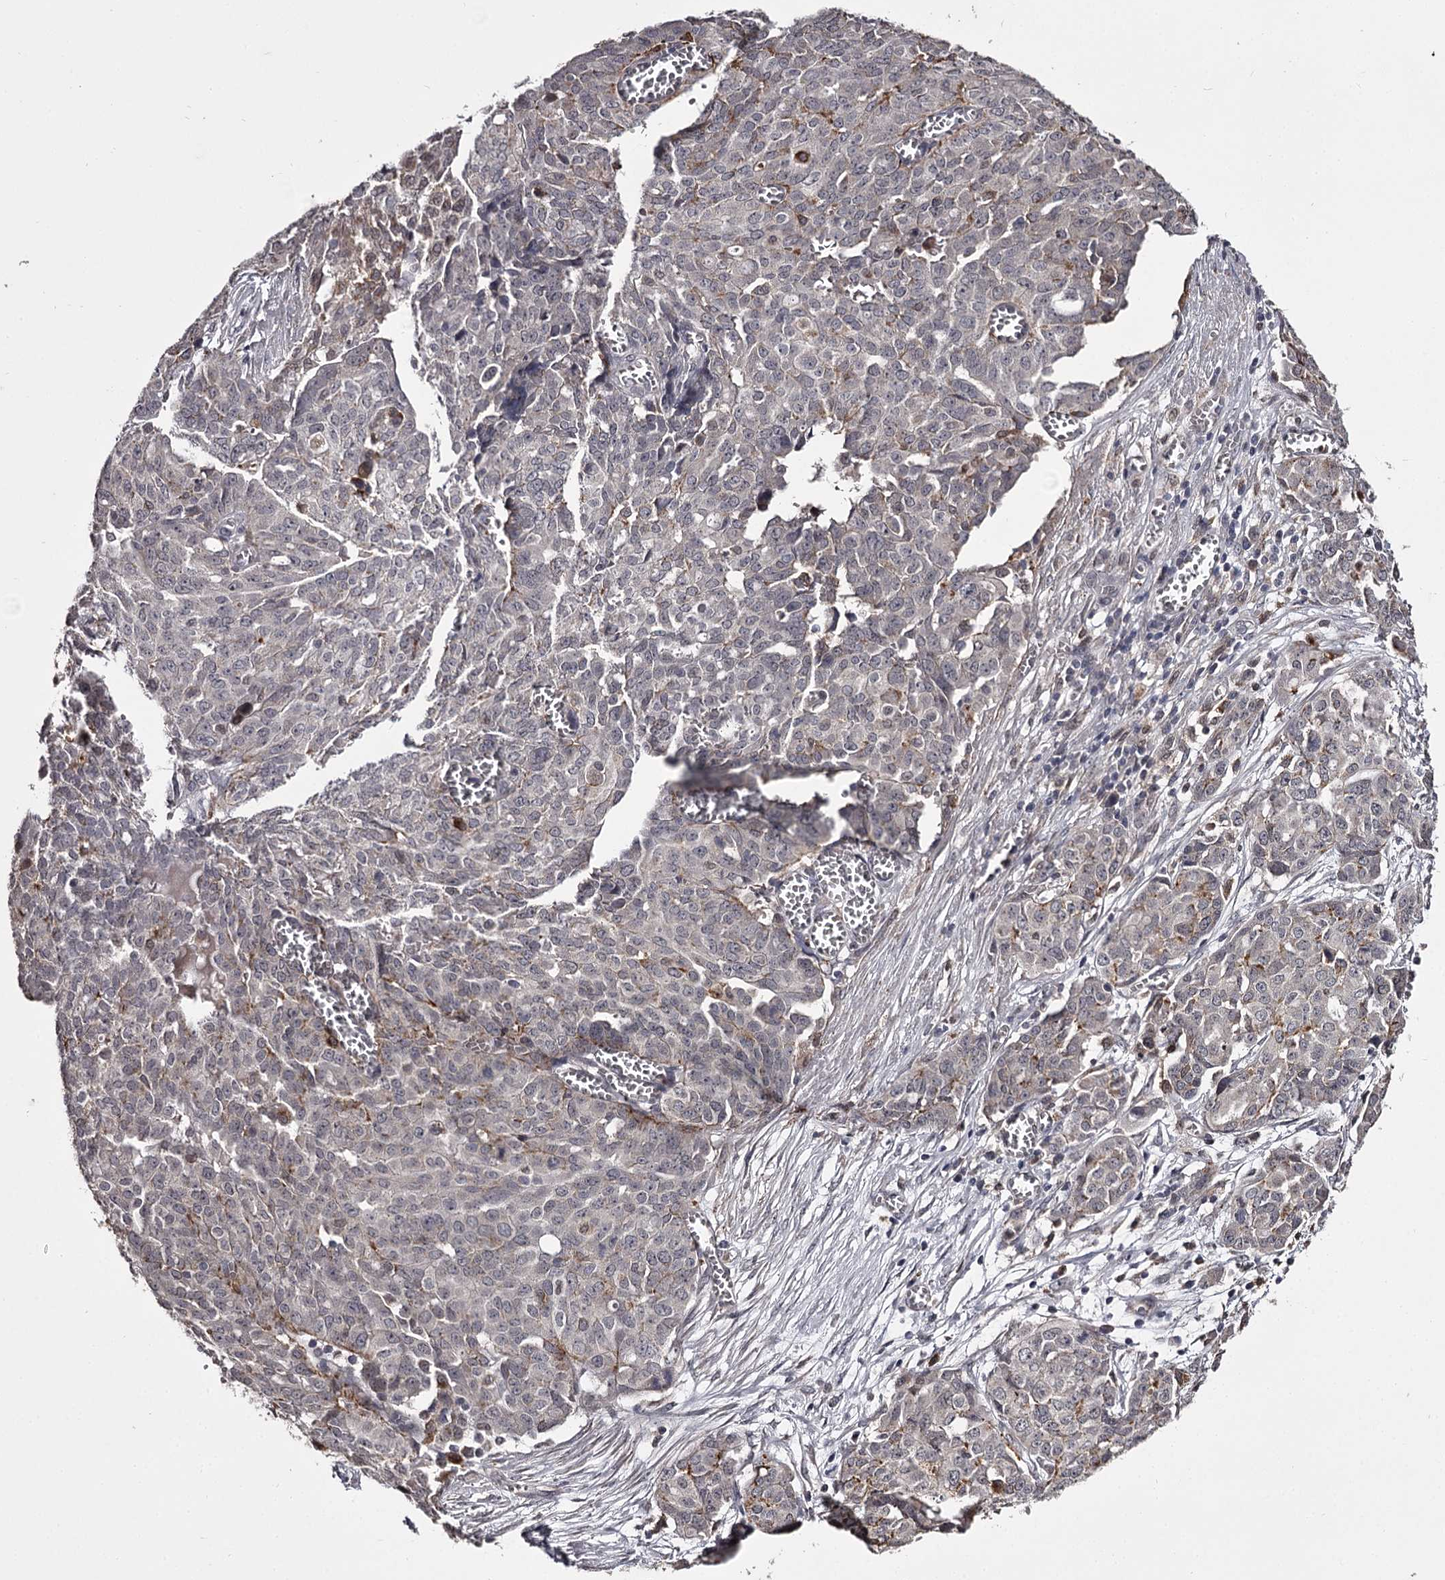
{"staining": {"intensity": "negative", "quantity": "none", "location": "none"}, "tissue": "ovarian cancer", "cell_type": "Tumor cells", "image_type": "cancer", "snomed": [{"axis": "morphology", "description": "Cystadenocarcinoma, serous, NOS"}, {"axis": "topography", "description": "Soft tissue"}, {"axis": "topography", "description": "Ovary"}], "caption": "Ovarian serous cystadenocarcinoma stained for a protein using immunohistochemistry shows no staining tumor cells.", "gene": "SLC32A1", "patient": {"sex": "female", "age": 57}}